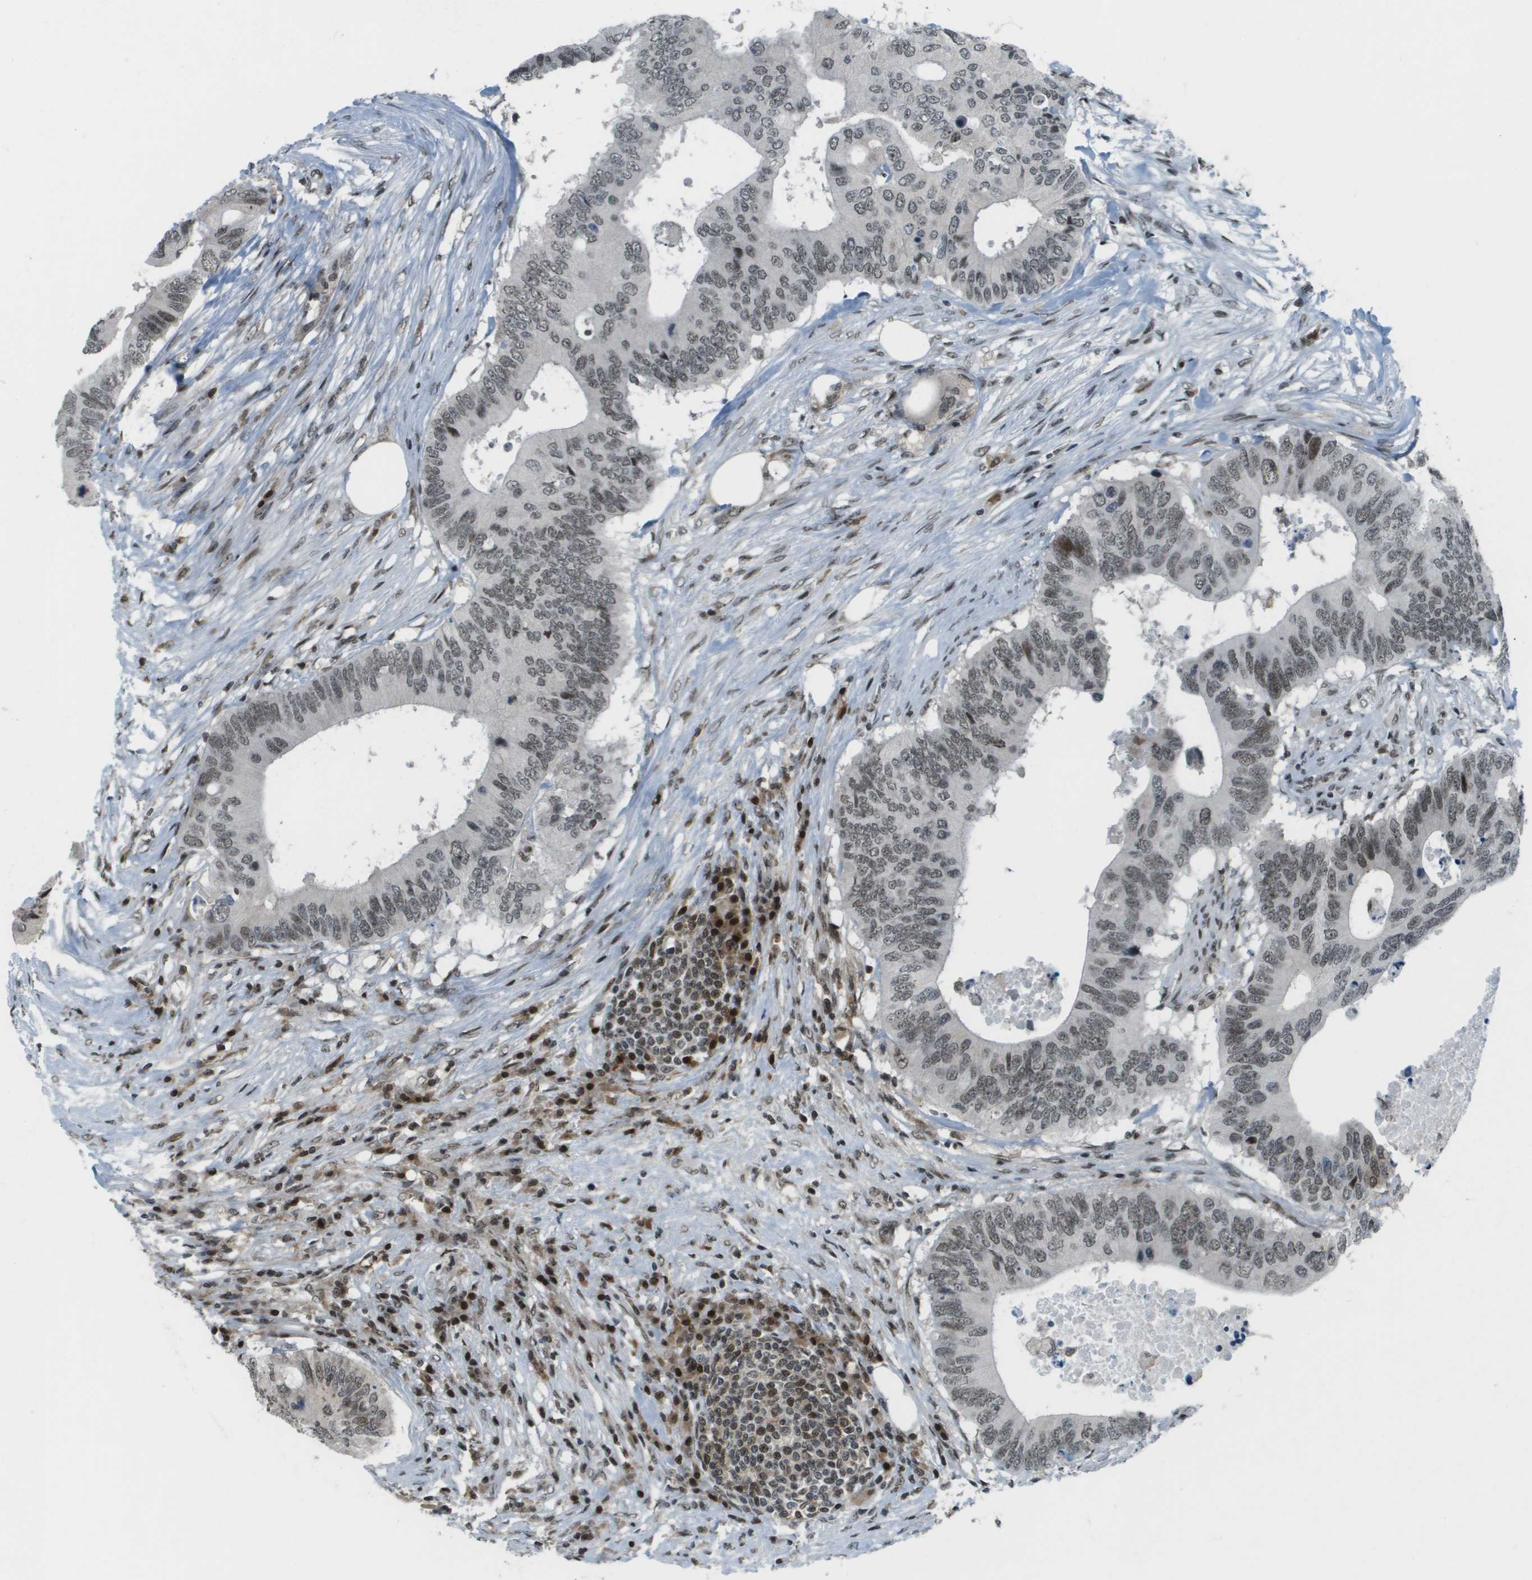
{"staining": {"intensity": "weak", "quantity": ">75%", "location": "nuclear"}, "tissue": "colorectal cancer", "cell_type": "Tumor cells", "image_type": "cancer", "snomed": [{"axis": "morphology", "description": "Adenocarcinoma, NOS"}, {"axis": "topography", "description": "Colon"}], "caption": "High-power microscopy captured an IHC micrograph of colorectal cancer (adenocarcinoma), revealing weak nuclear positivity in about >75% of tumor cells.", "gene": "IRF7", "patient": {"sex": "male", "age": 71}}